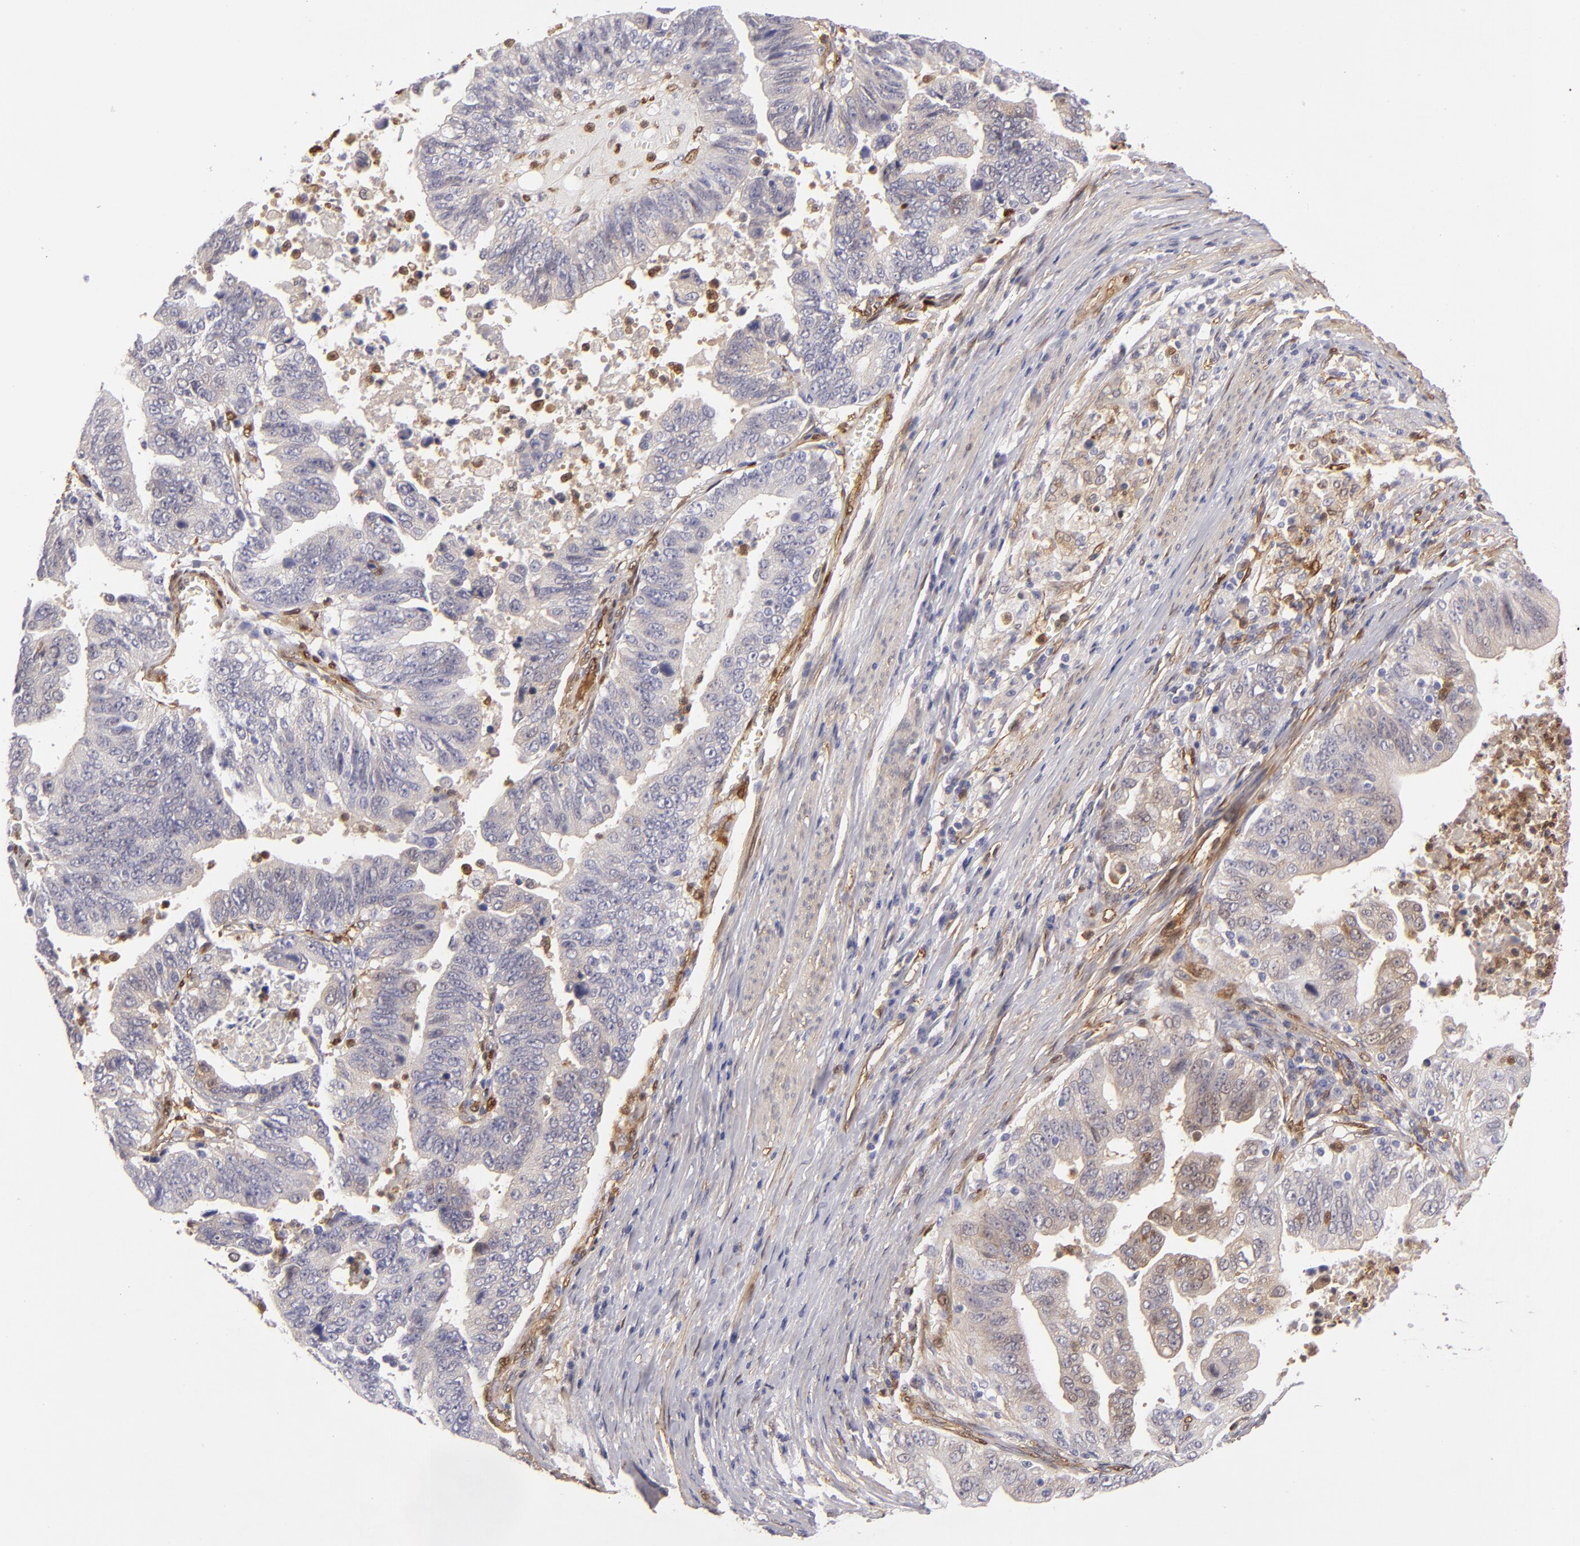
{"staining": {"intensity": "moderate", "quantity": ">75%", "location": "cytoplasmic/membranous"}, "tissue": "stomach cancer", "cell_type": "Tumor cells", "image_type": "cancer", "snomed": [{"axis": "morphology", "description": "Adenocarcinoma, NOS"}, {"axis": "topography", "description": "Stomach, upper"}], "caption": "Human stomach cancer stained with a protein marker demonstrates moderate staining in tumor cells.", "gene": "VCL", "patient": {"sex": "female", "age": 50}}